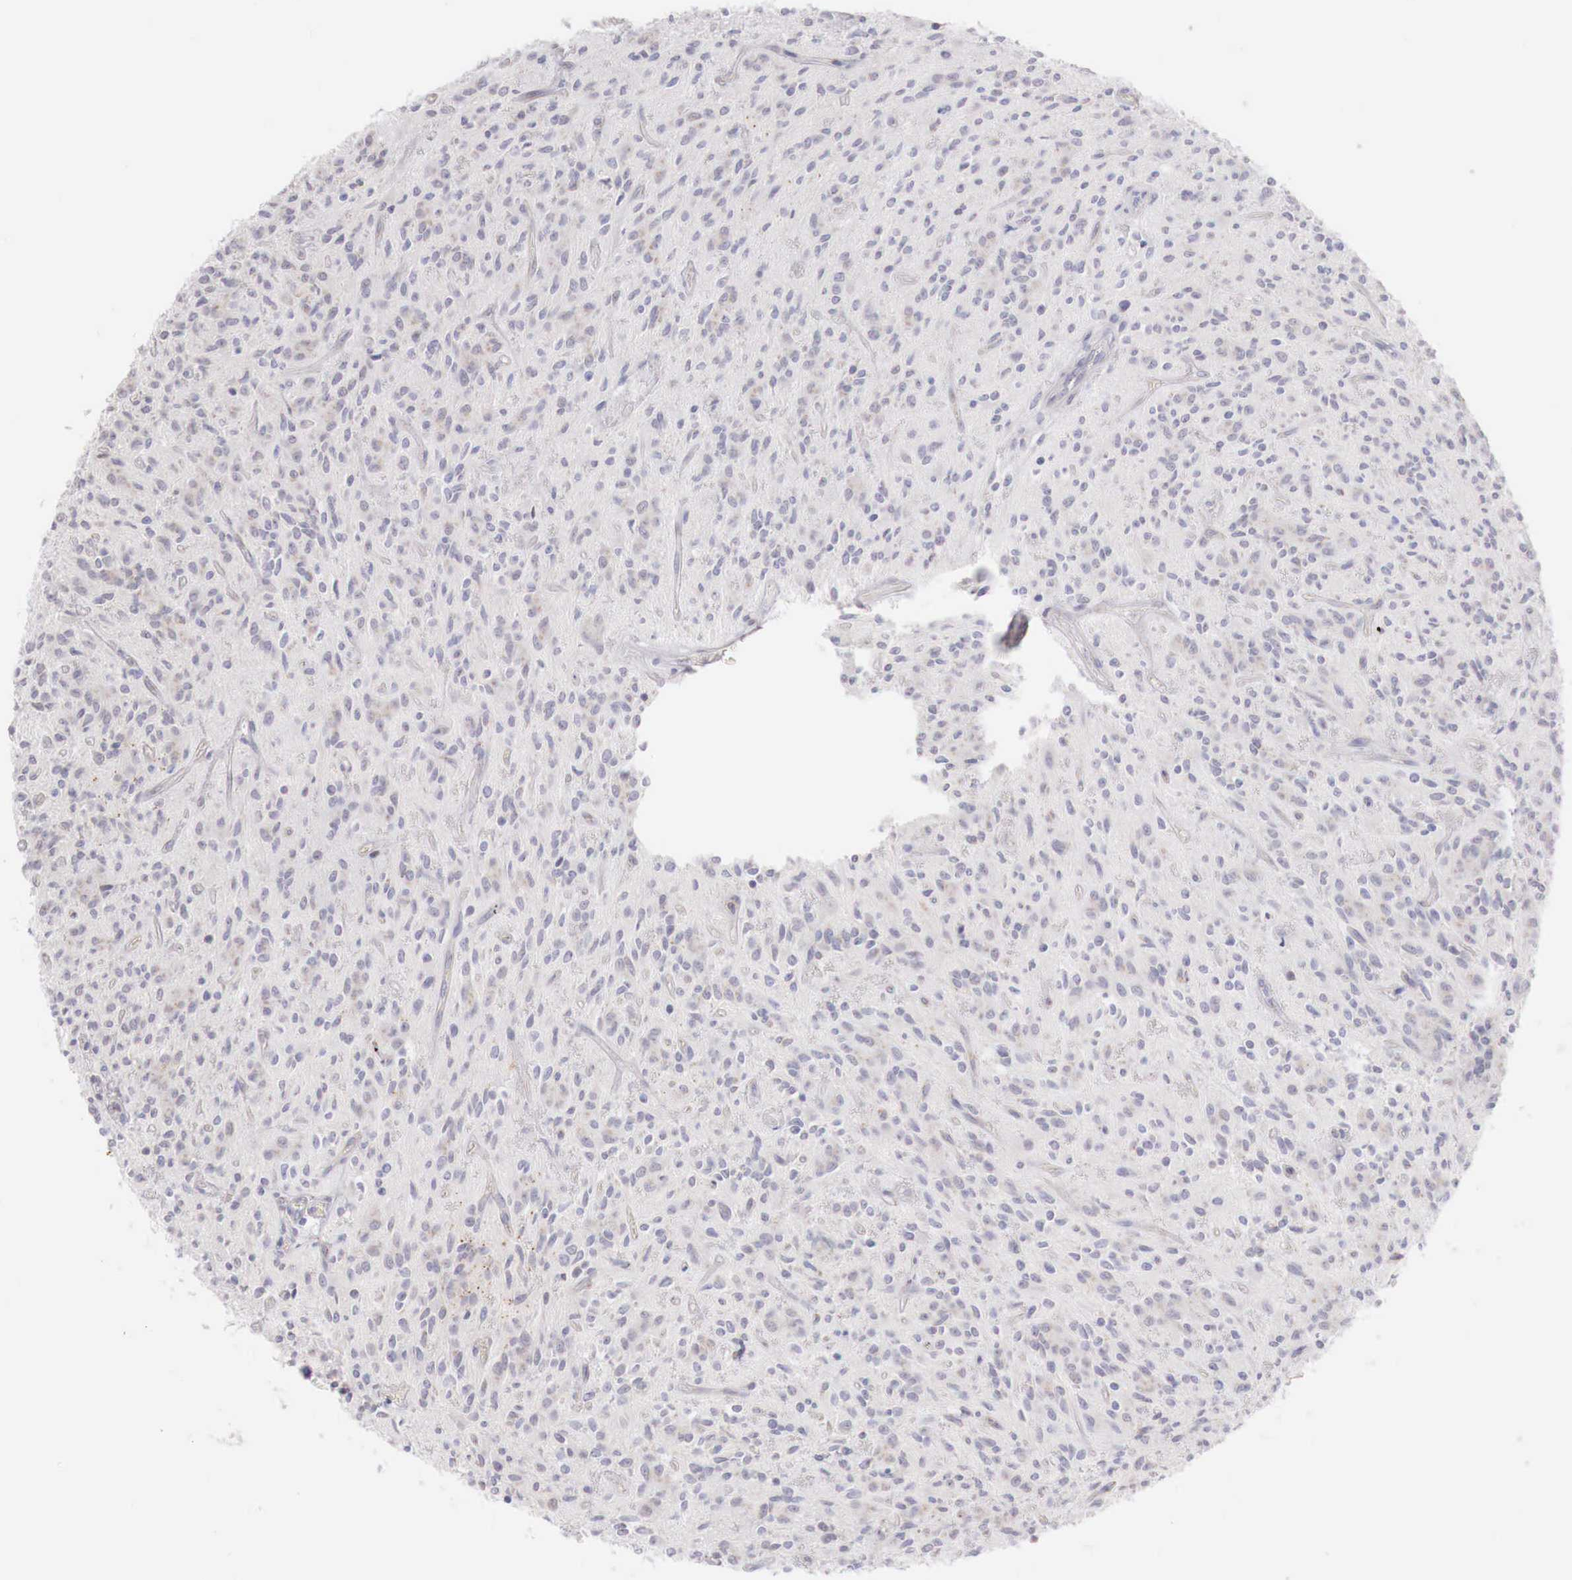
{"staining": {"intensity": "negative", "quantity": "none", "location": "none"}, "tissue": "glioma", "cell_type": "Tumor cells", "image_type": "cancer", "snomed": [{"axis": "morphology", "description": "Glioma, malignant, Low grade"}, {"axis": "topography", "description": "Brain"}], "caption": "Glioma stained for a protein using immunohistochemistry (IHC) exhibits no positivity tumor cells.", "gene": "TRIM13", "patient": {"sex": "female", "age": 15}}